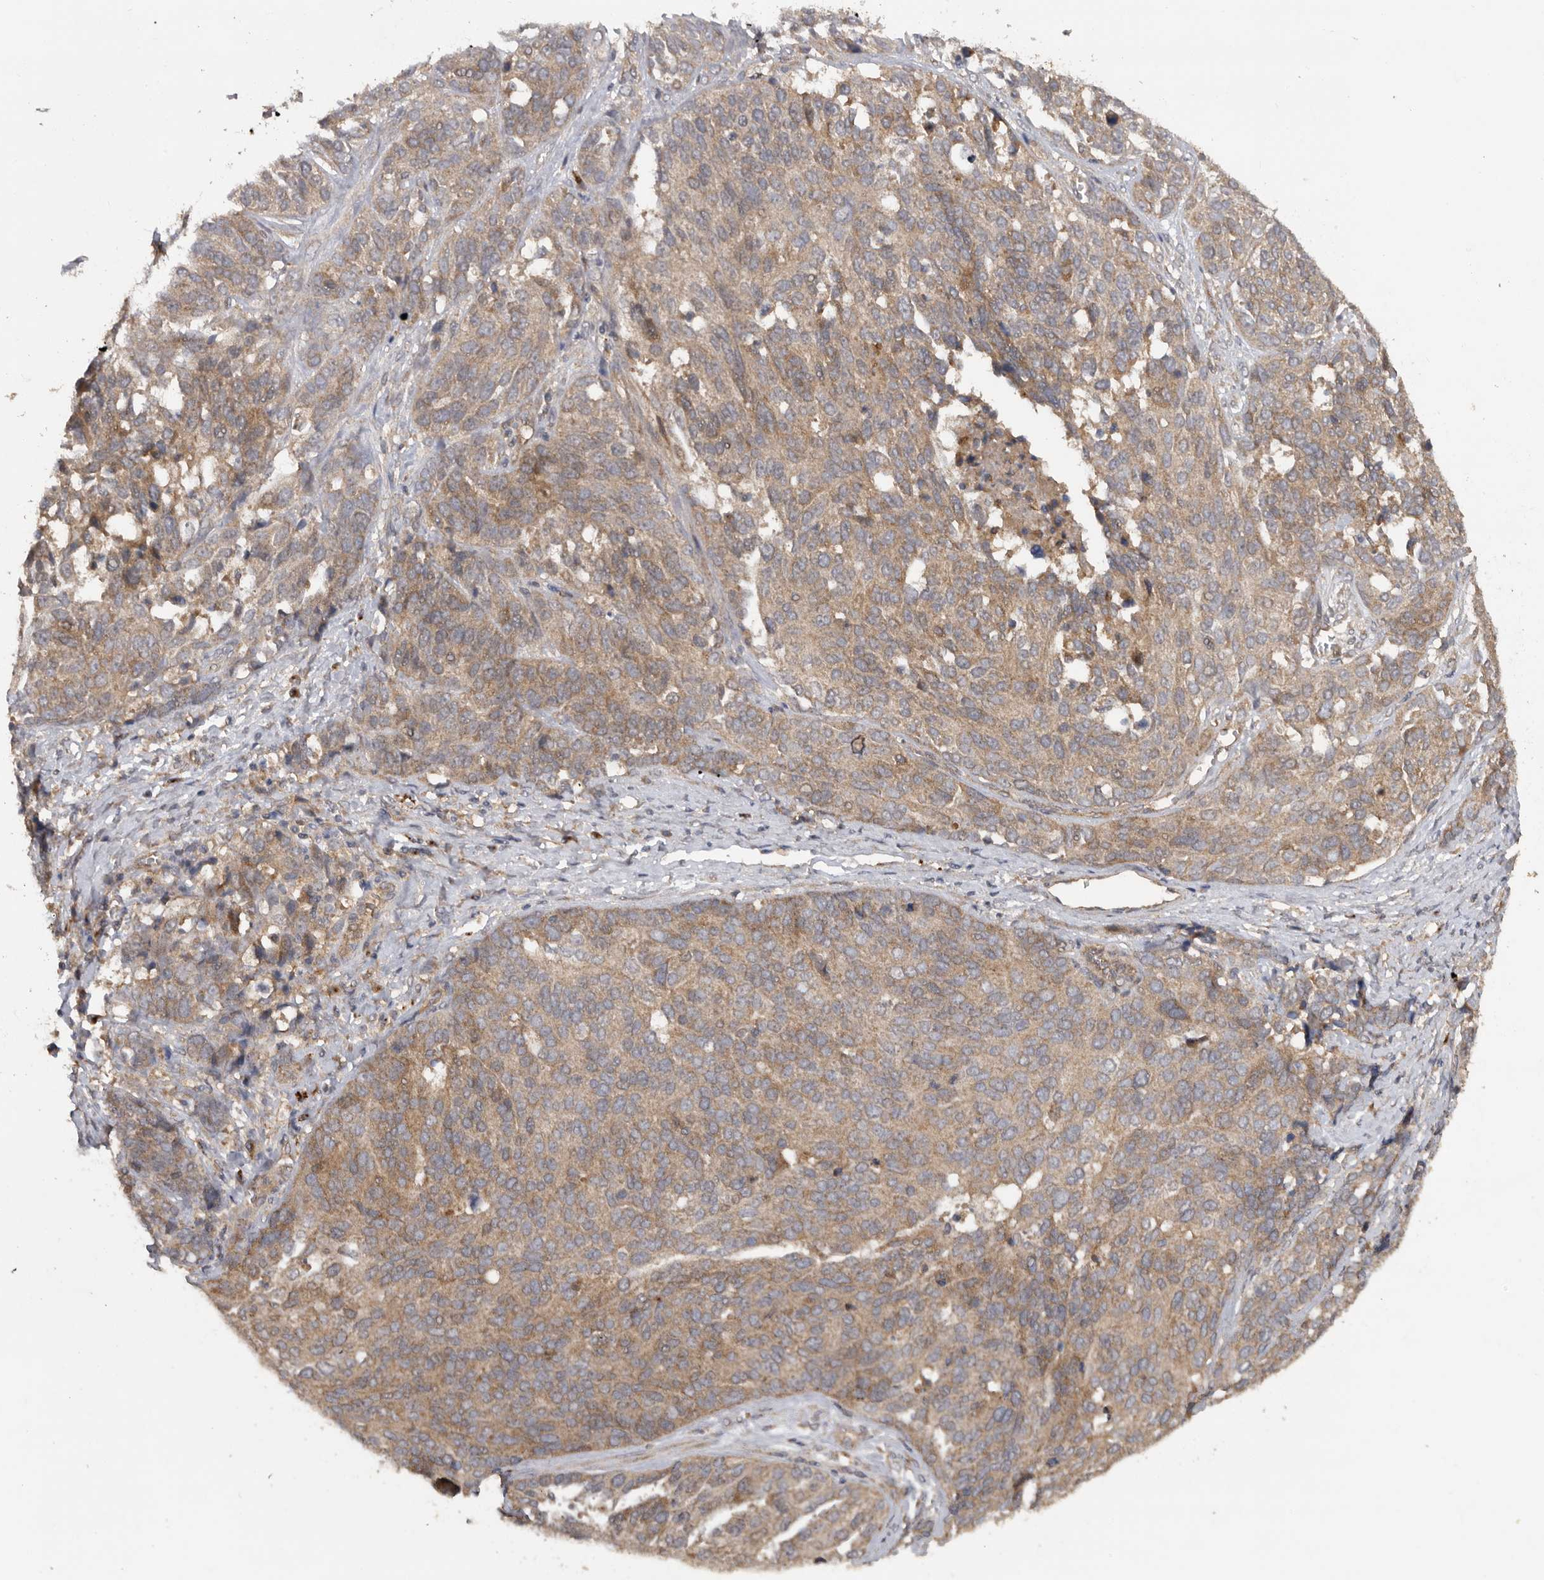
{"staining": {"intensity": "moderate", "quantity": ">75%", "location": "cytoplasmic/membranous"}, "tissue": "ovarian cancer", "cell_type": "Tumor cells", "image_type": "cancer", "snomed": [{"axis": "morphology", "description": "Cystadenocarcinoma, serous, NOS"}, {"axis": "topography", "description": "Ovary"}], "caption": "This histopathology image demonstrates IHC staining of serous cystadenocarcinoma (ovarian), with medium moderate cytoplasmic/membranous positivity in about >75% of tumor cells.", "gene": "PODXL2", "patient": {"sex": "female", "age": 44}}